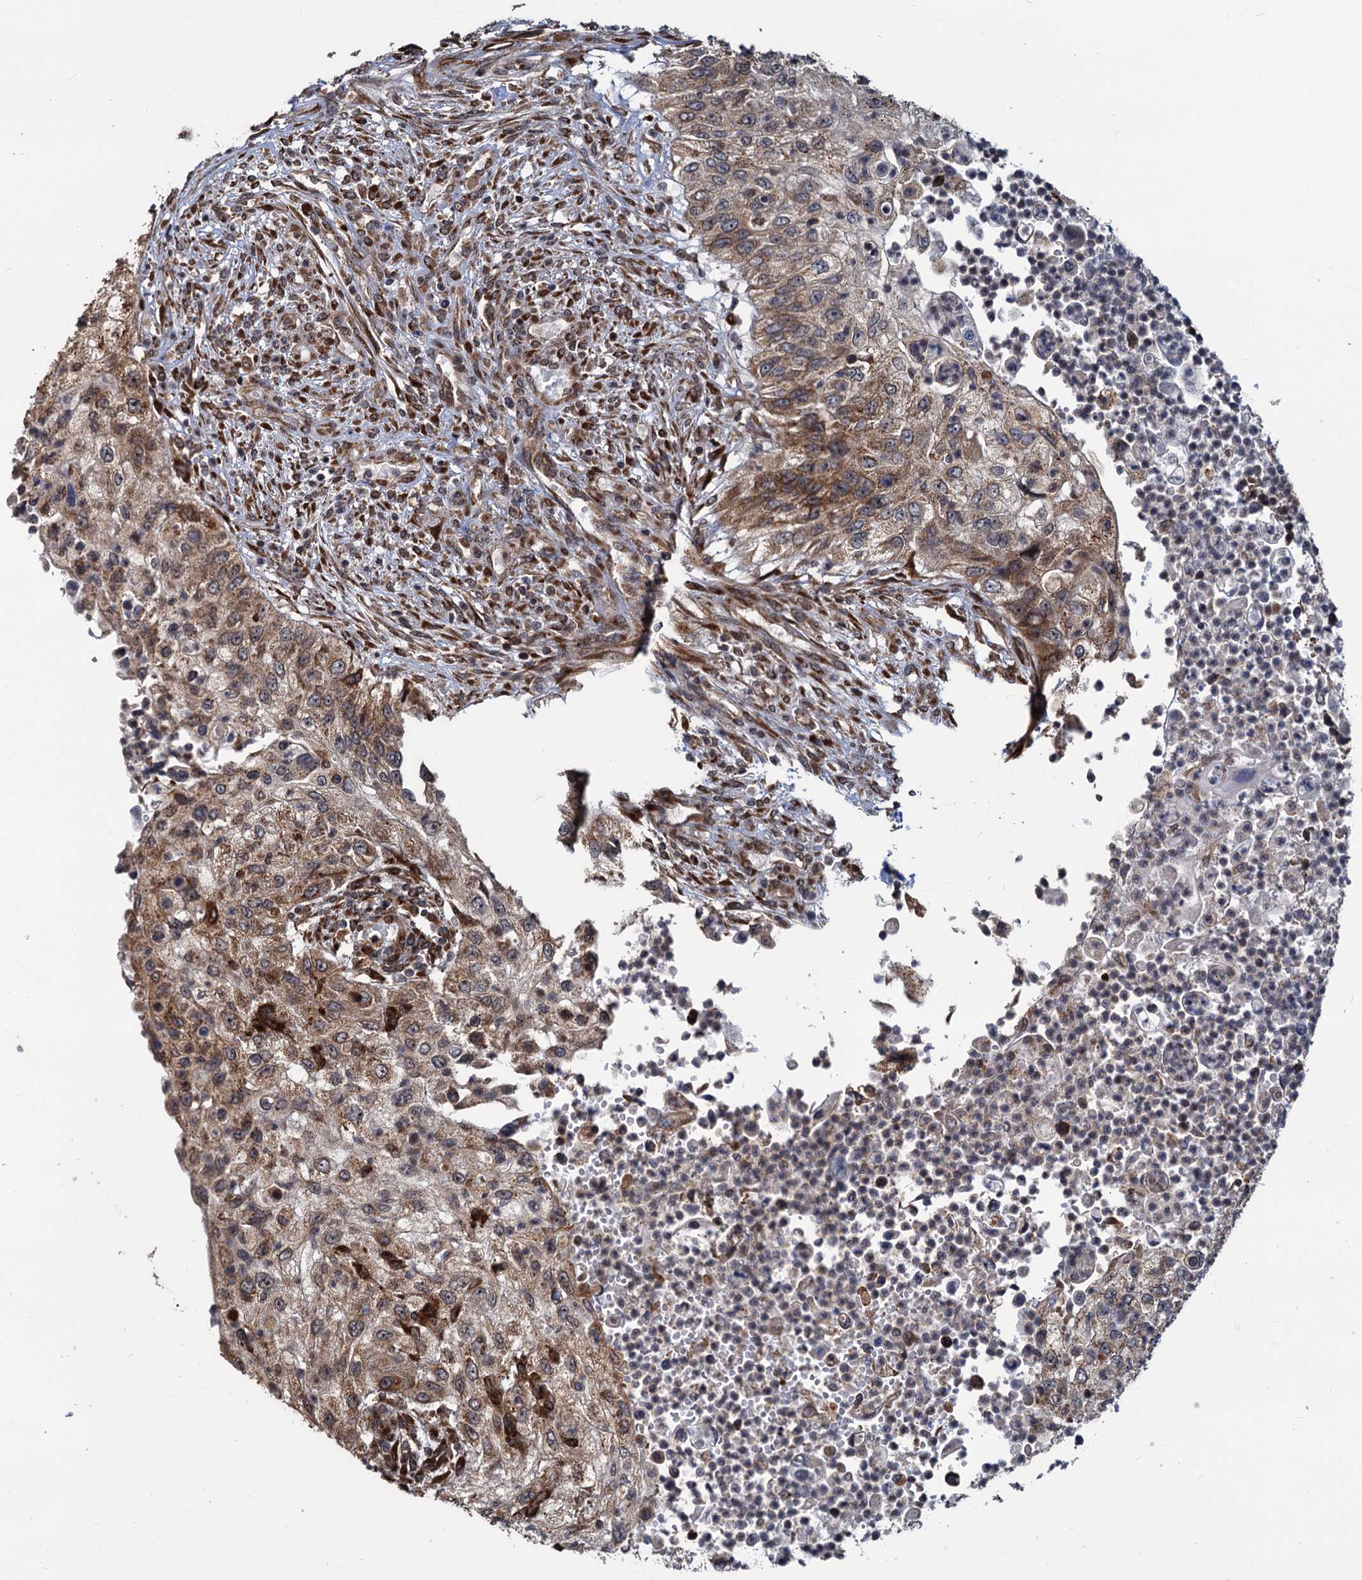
{"staining": {"intensity": "moderate", "quantity": ">75%", "location": "cytoplasmic/membranous"}, "tissue": "urothelial cancer", "cell_type": "Tumor cells", "image_type": "cancer", "snomed": [{"axis": "morphology", "description": "Urothelial carcinoma, High grade"}, {"axis": "topography", "description": "Urinary bladder"}], "caption": "A brown stain shows moderate cytoplasmic/membranous expression of a protein in human urothelial cancer tumor cells.", "gene": "SAAL1", "patient": {"sex": "female", "age": 60}}